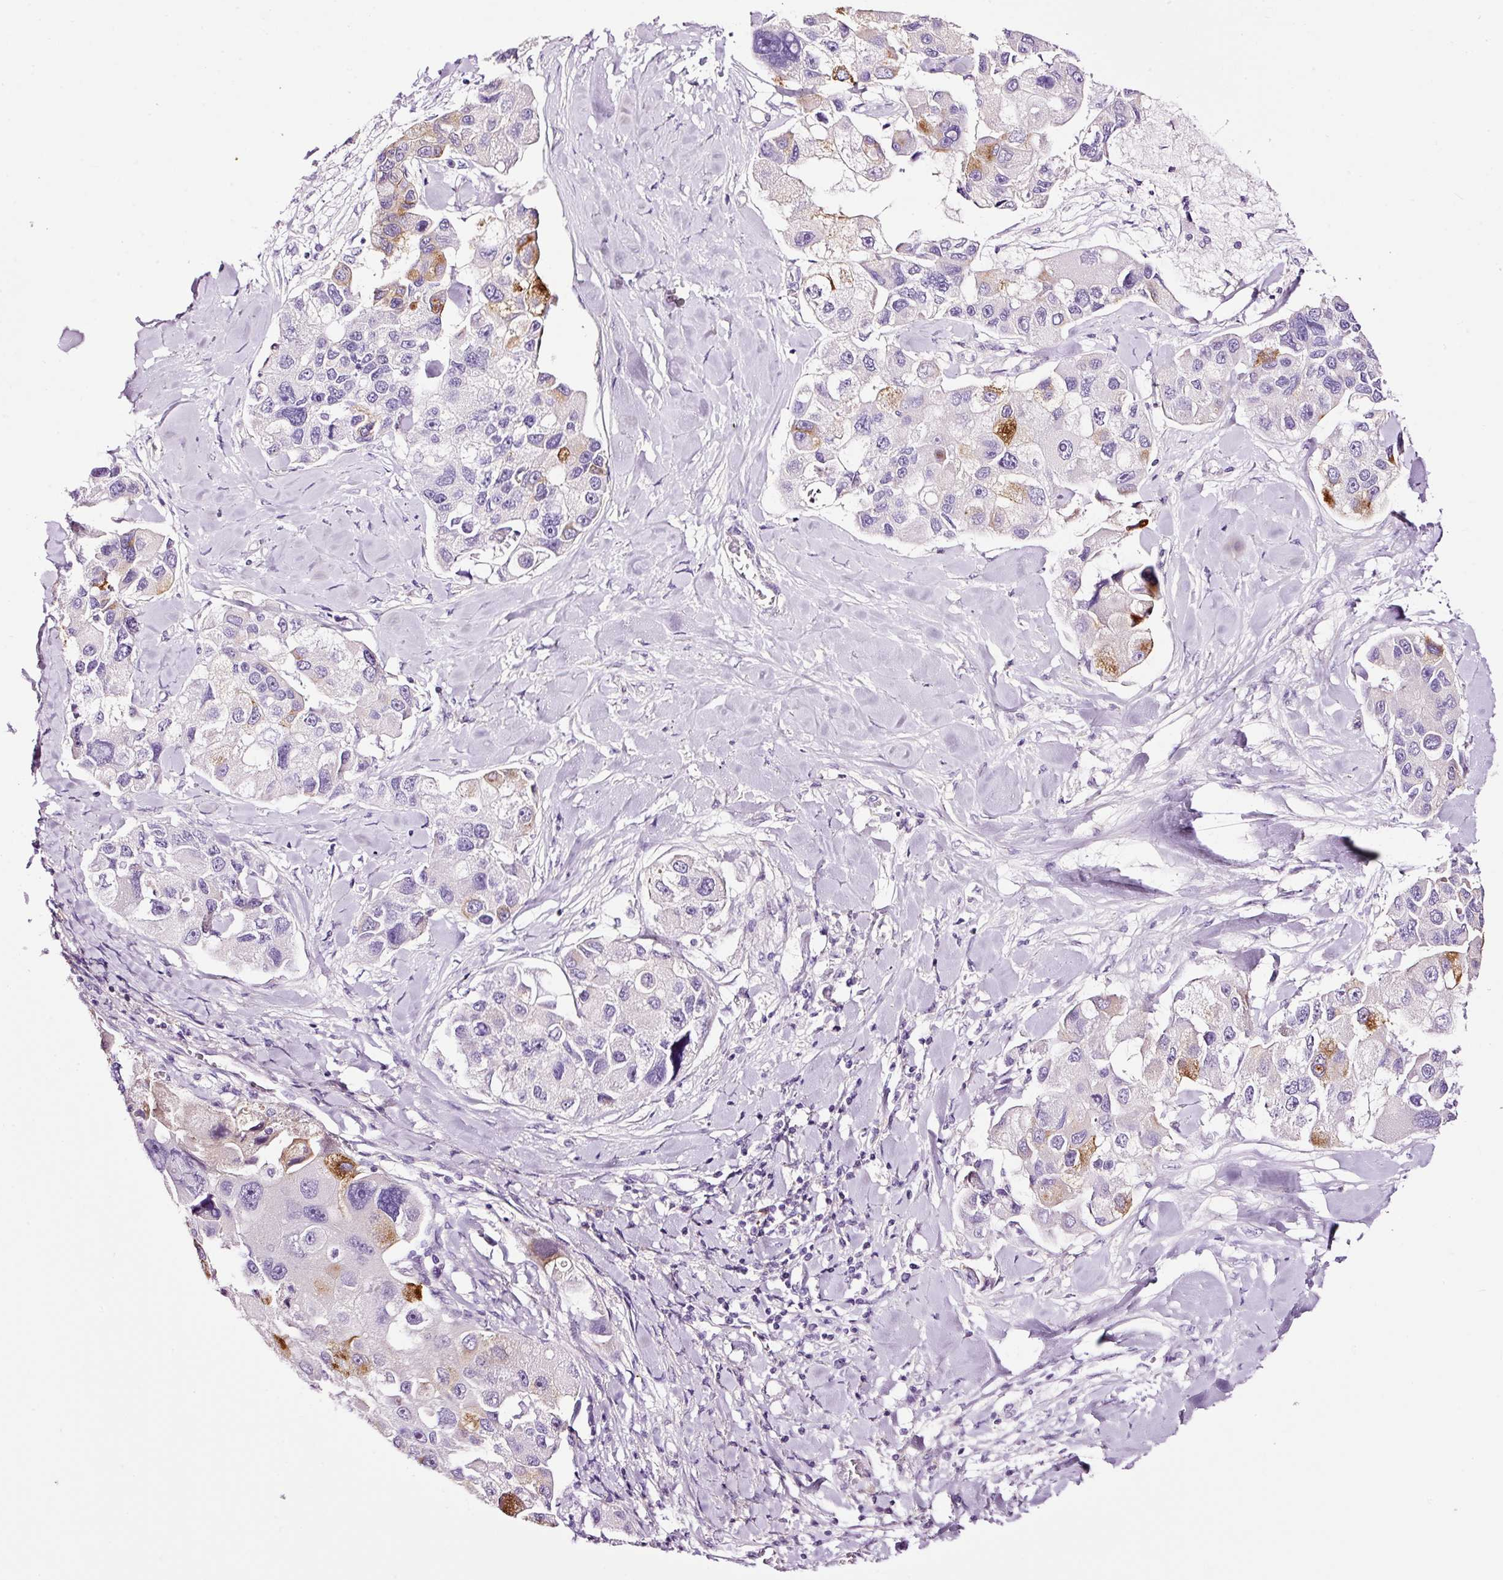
{"staining": {"intensity": "strong", "quantity": "<25%", "location": "cytoplasmic/membranous"}, "tissue": "lung cancer", "cell_type": "Tumor cells", "image_type": "cancer", "snomed": [{"axis": "morphology", "description": "Adenocarcinoma, NOS"}, {"axis": "topography", "description": "Lung"}], "caption": "An image of human adenocarcinoma (lung) stained for a protein displays strong cytoplasmic/membranous brown staining in tumor cells.", "gene": "PAM", "patient": {"sex": "female", "age": 54}}